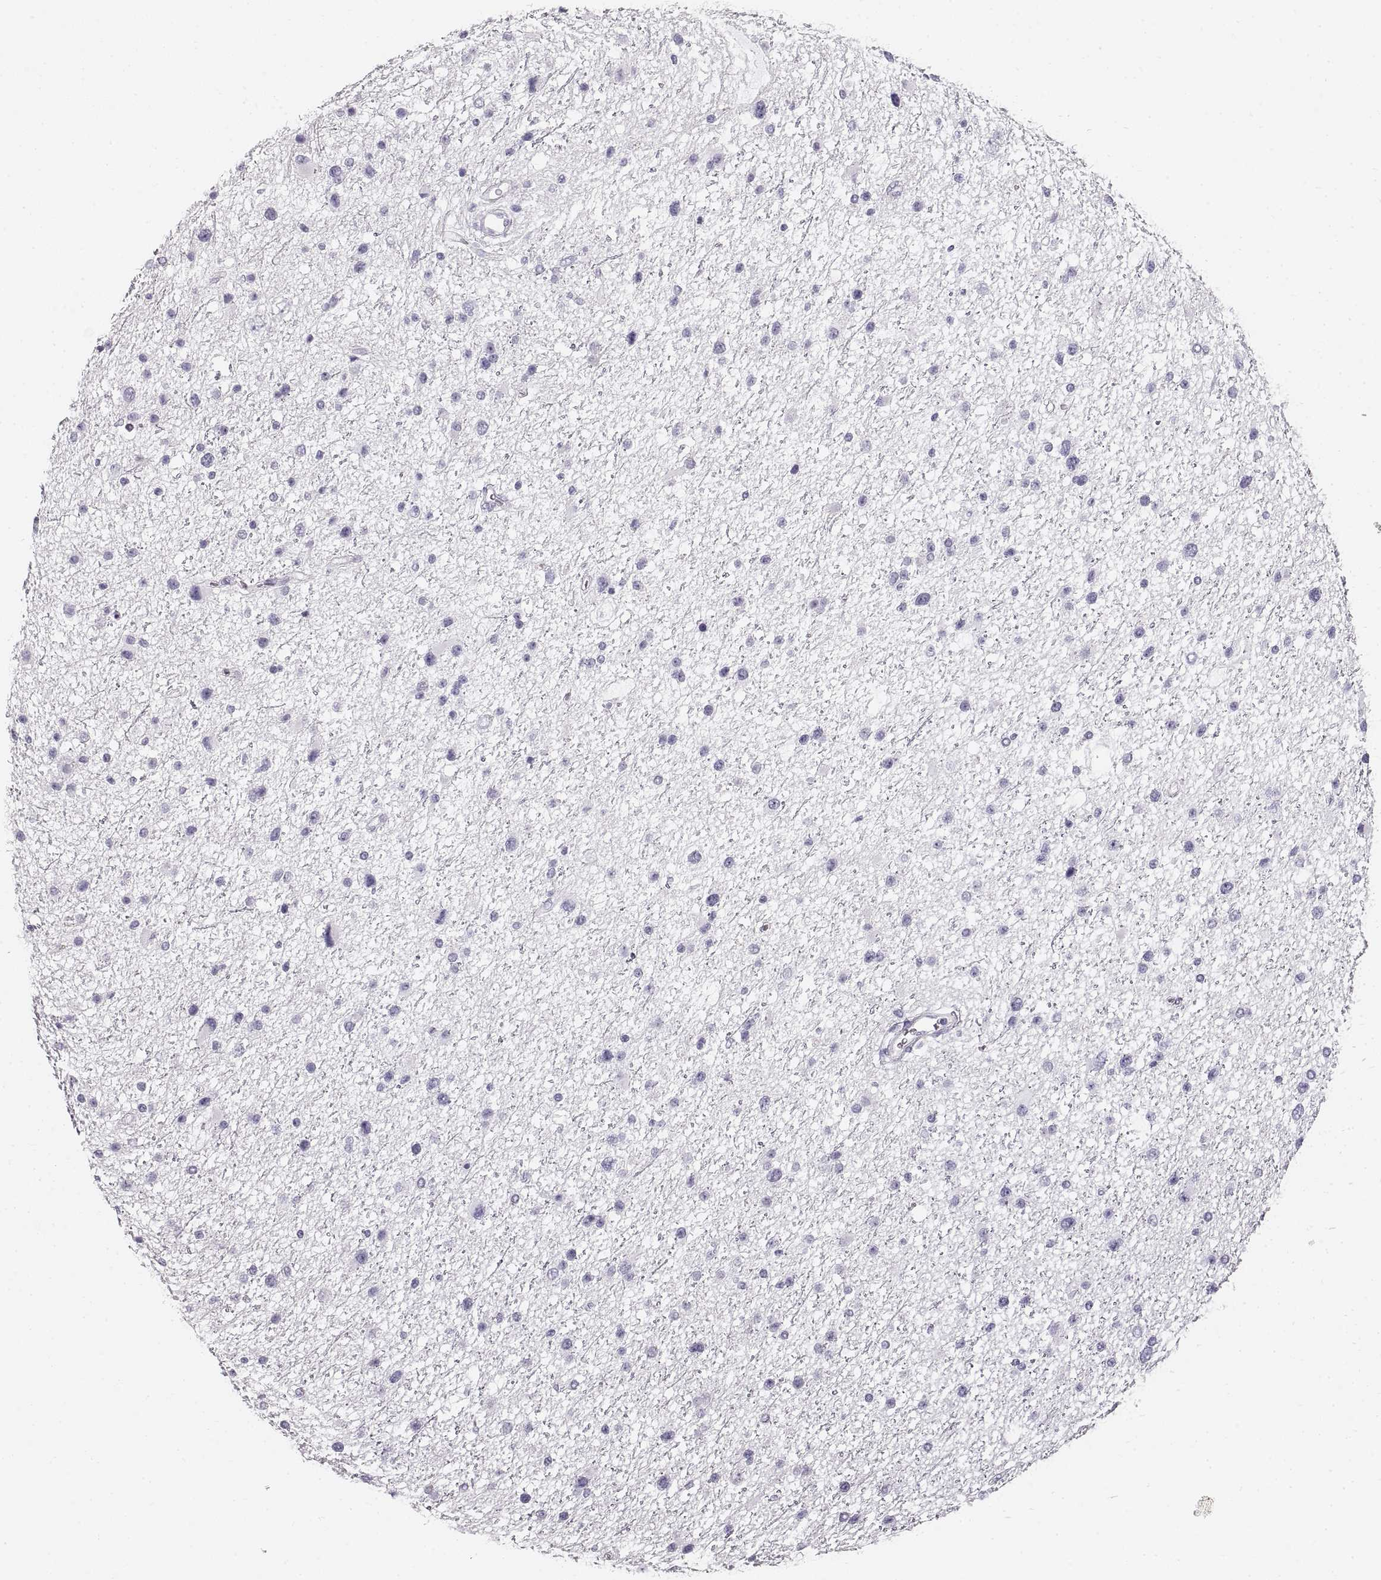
{"staining": {"intensity": "negative", "quantity": "none", "location": "none"}, "tissue": "glioma", "cell_type": "Tumor cells", "image_type": "cancer", "snomed": [{"axis": "morphology", "description": "Glioma, malignant, Low grade"}, {"axis": "topography", "description": "Brain"}], "caption": "The micrograph exhibits no significant positivity in tumor cells of malignant low-grade glioma.", "gene": "CRYAA", "patient": {"sex": "female", "age": 32}}